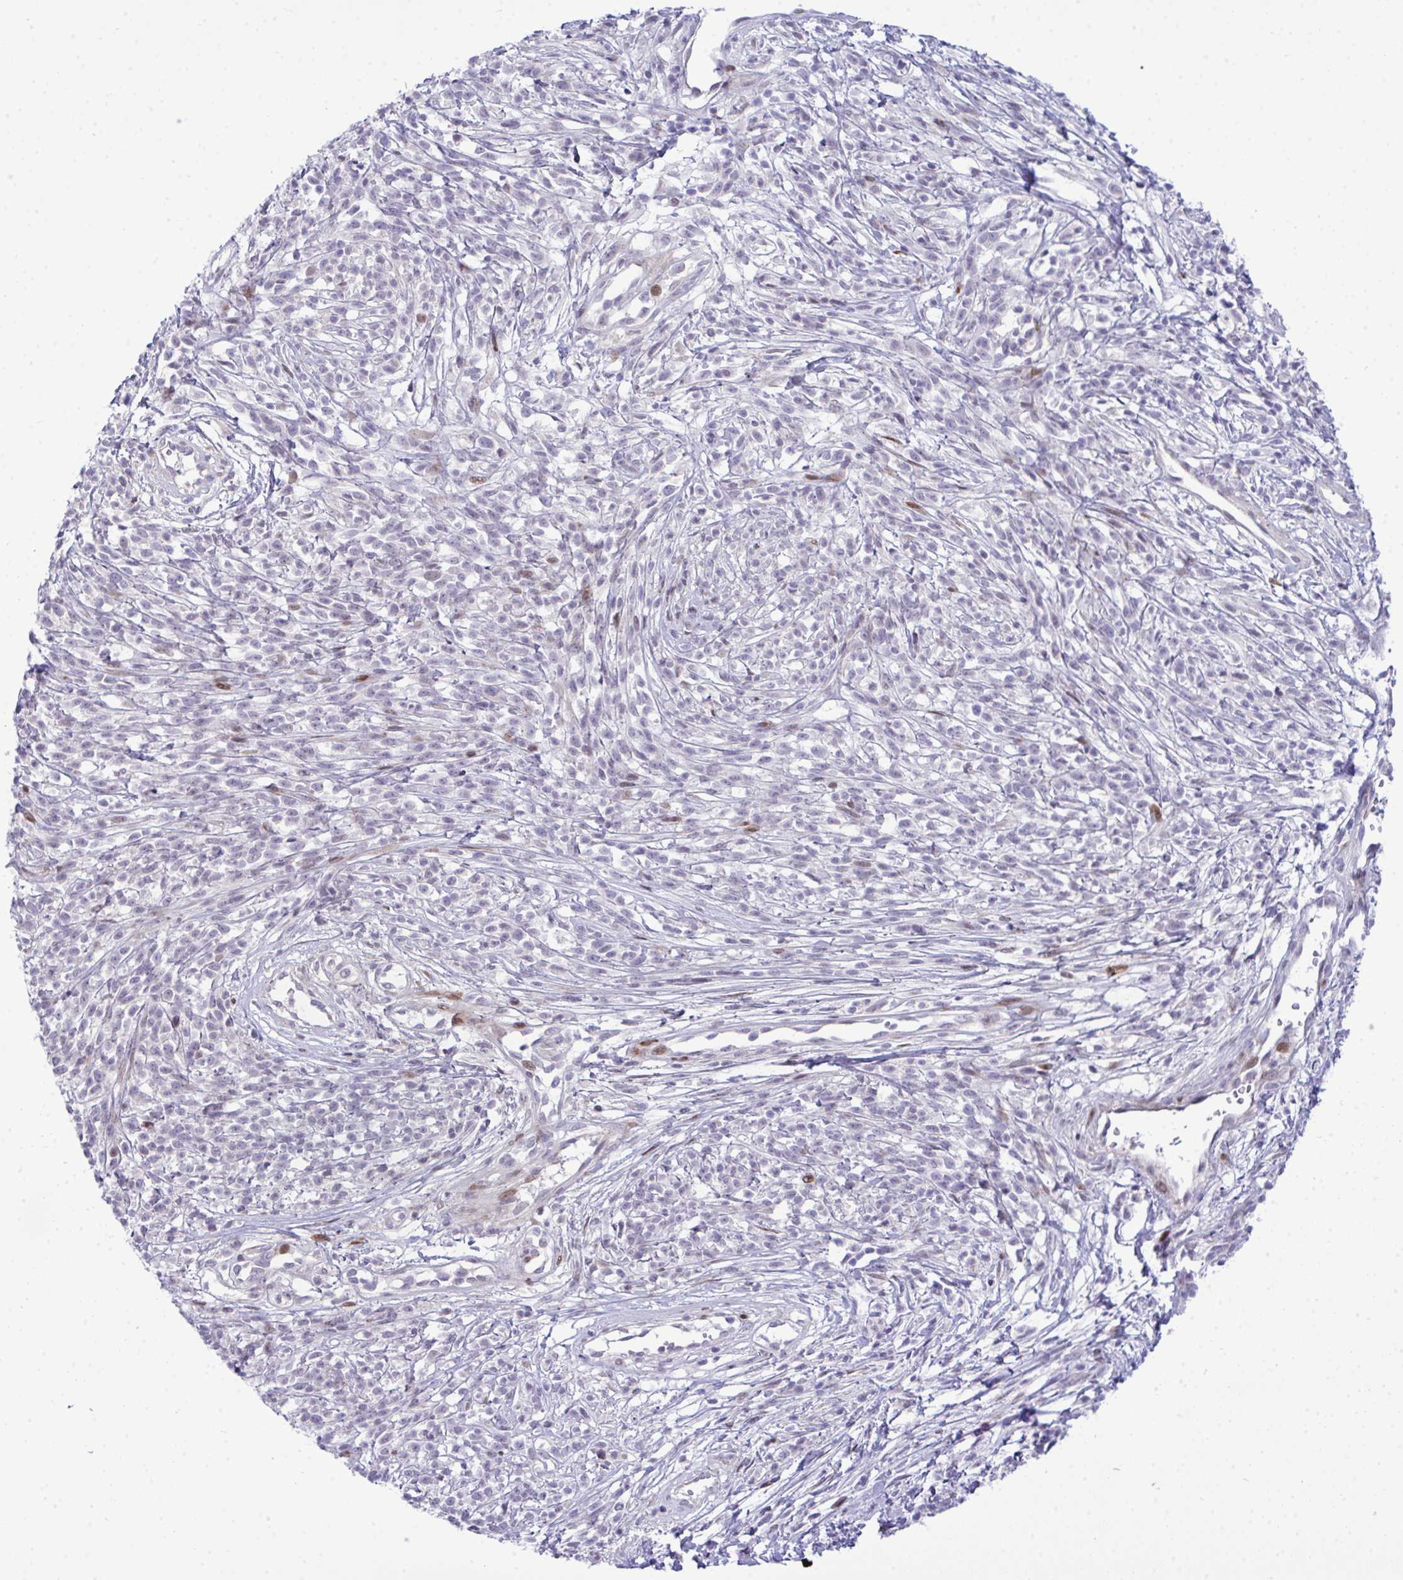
{"staining": {"intensity": "weak", "quantity": "<25%", "location": "nuclear"}, "tissue": "melanoma", "cell_type": "Tumor cells", "image_type": "cancer", "snomed": [{"axis": "morphology", "description": "Malignant melanoma, NOS"}, {"axis": "topography", "description": "Skin"}, {"axis": "topography", "description": "Skin of trunk"}], "caption": "DAB immunohistochemical staining of malignant melanoma displays no significant expression in tumor cells. (Brightfield microscopy of DAB (3,3'-diaminobenzidine) immunohistochemistry (IHC) at high magnification).", "gene": "CASTOR2", "patient": {"sex": "male", "age": 74}}